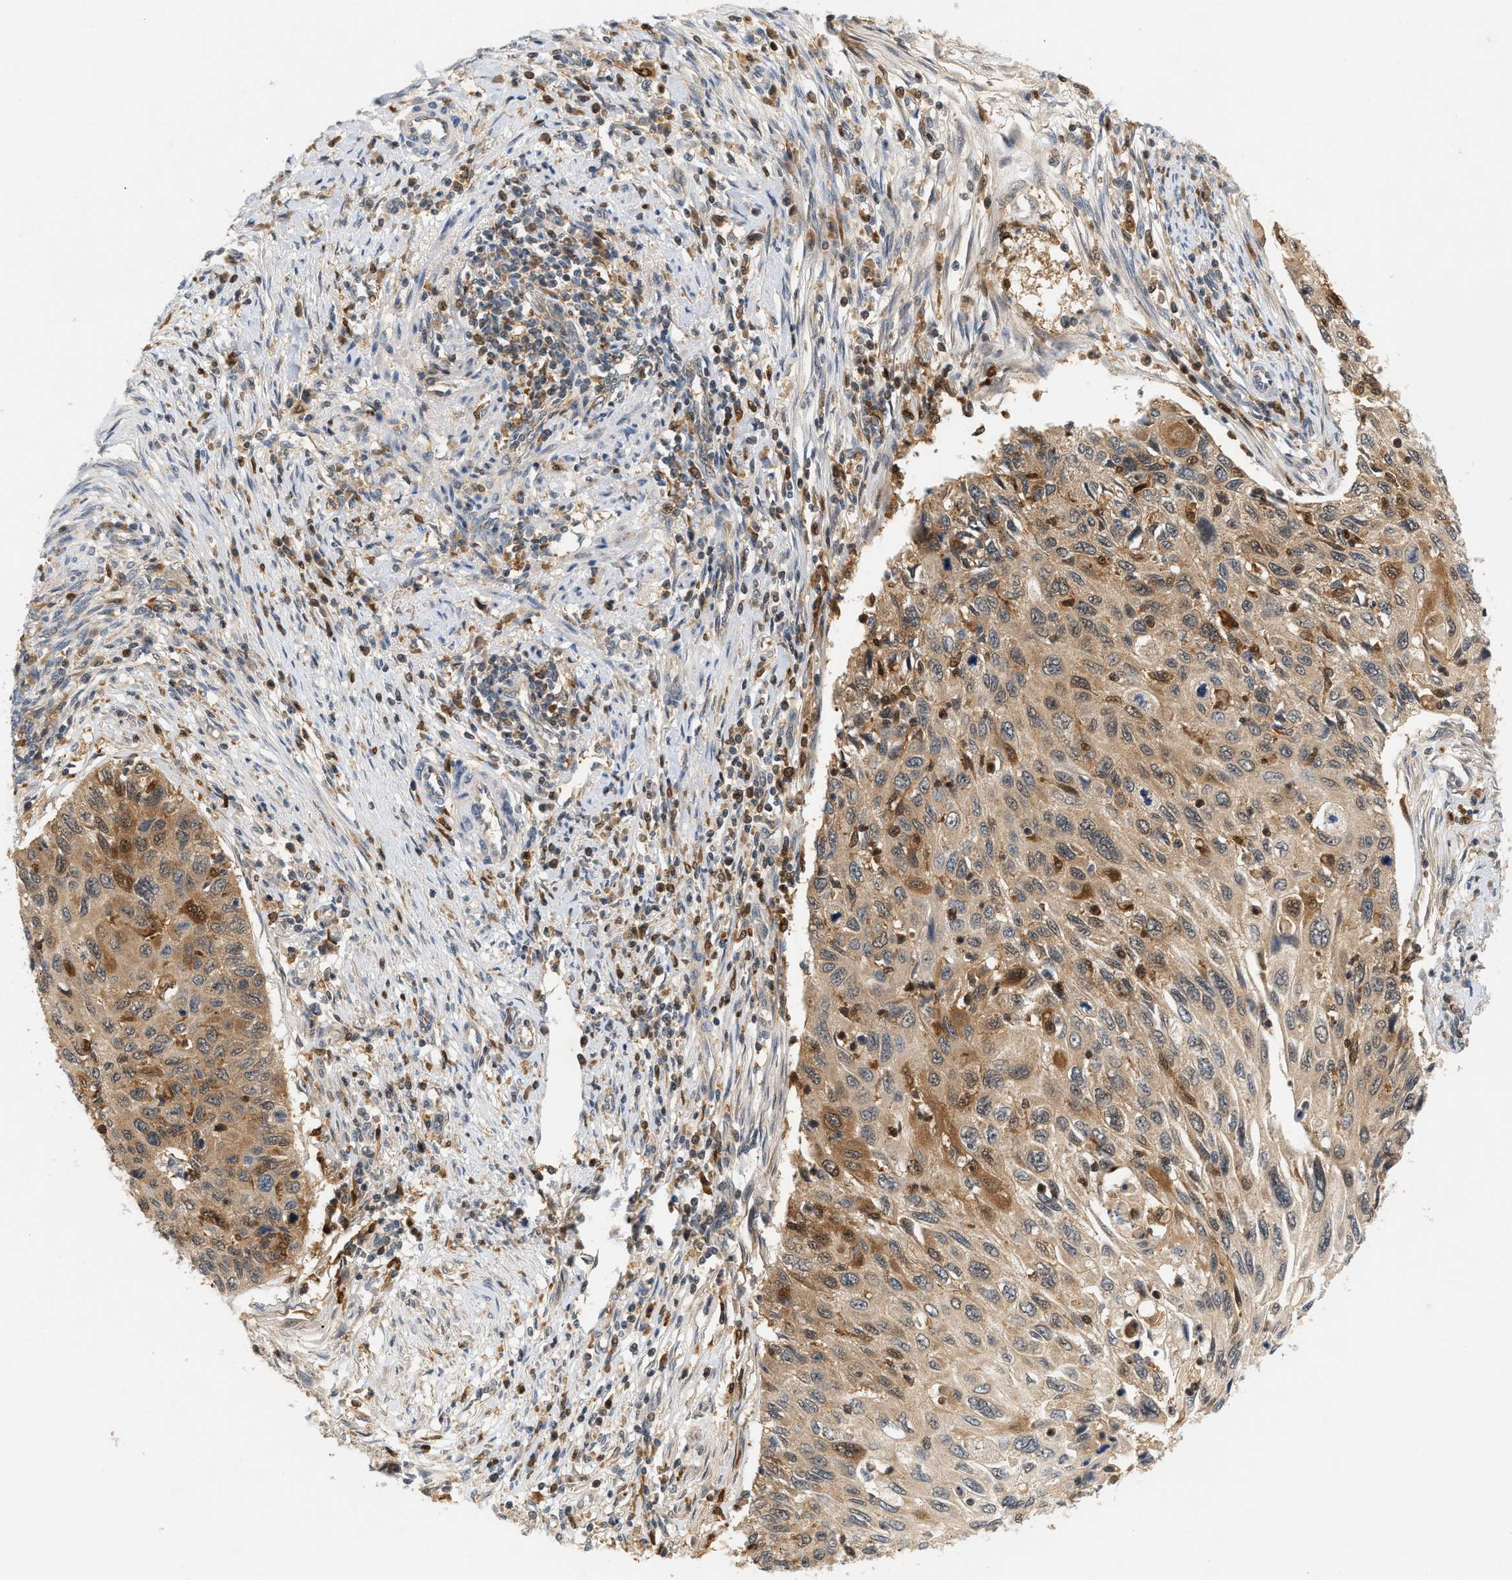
{"staining": {"intensity": "weak", "quantity": ">75%", "location": "cytoplasmic/membranous"}, "tissue": "cervical cancer", "cell_type": "Tumor cells", "image_type": "cancer", "snomed": [{"axis": "morphology", "description": "Squamous cell carcinoma, NOS"}, {"axis": "topography", "description": "Cervix"}], "caption": "The micrograph demonstrates a brown stain indicating the presence of a protein in the cytoplasmic/membranous of tumor cells in cervical cancer.", "gene": "PYCARD", "patient": {"sex": "female", "age": 70}}